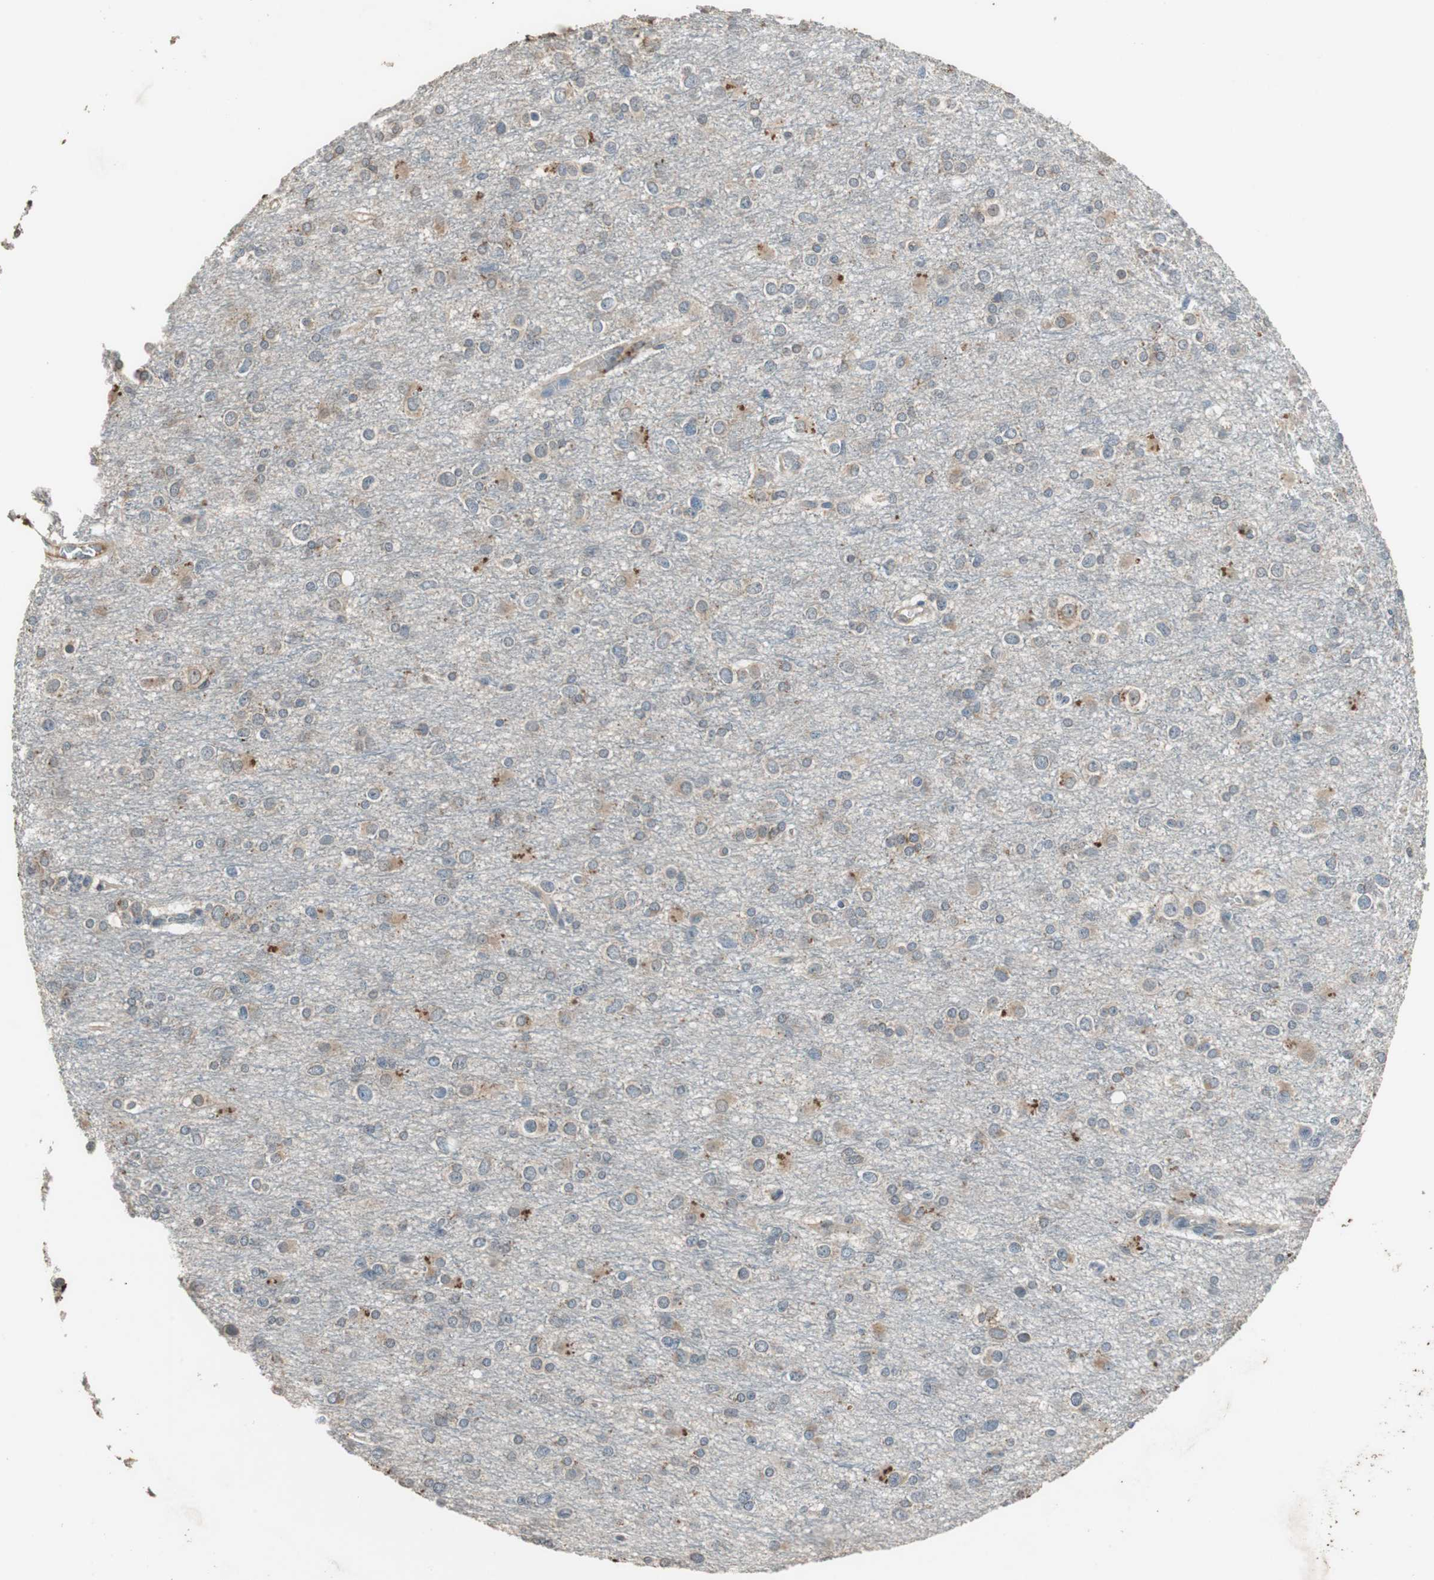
{"staining": {"intensity": "weak", "quantity": "25%-75%", "location": "cytoplasmic/membranous"}, "tissue": "glioma", "cell_type": "Tumor cells", "image_type": "cancer", "snomed": [{"axis": "morphology", "description": "Glioma, malignant, Low grade"}, {"axis": "topography", "description": "Brain"}], "caption": "The image displays immunohistochemical staining of glioma. There is weak cytoplasmic/membranous positivity is present in approximately 25%-75% of tumor cells. The protein of interest is stained brown, and the nuclei are stained in blue (DAB (3,3'-diaminobenzidine) IHC with brightfield microscopy, high magnification).", "gene": "PI4KB", "patient": {"sex": "male", "age": 42}}